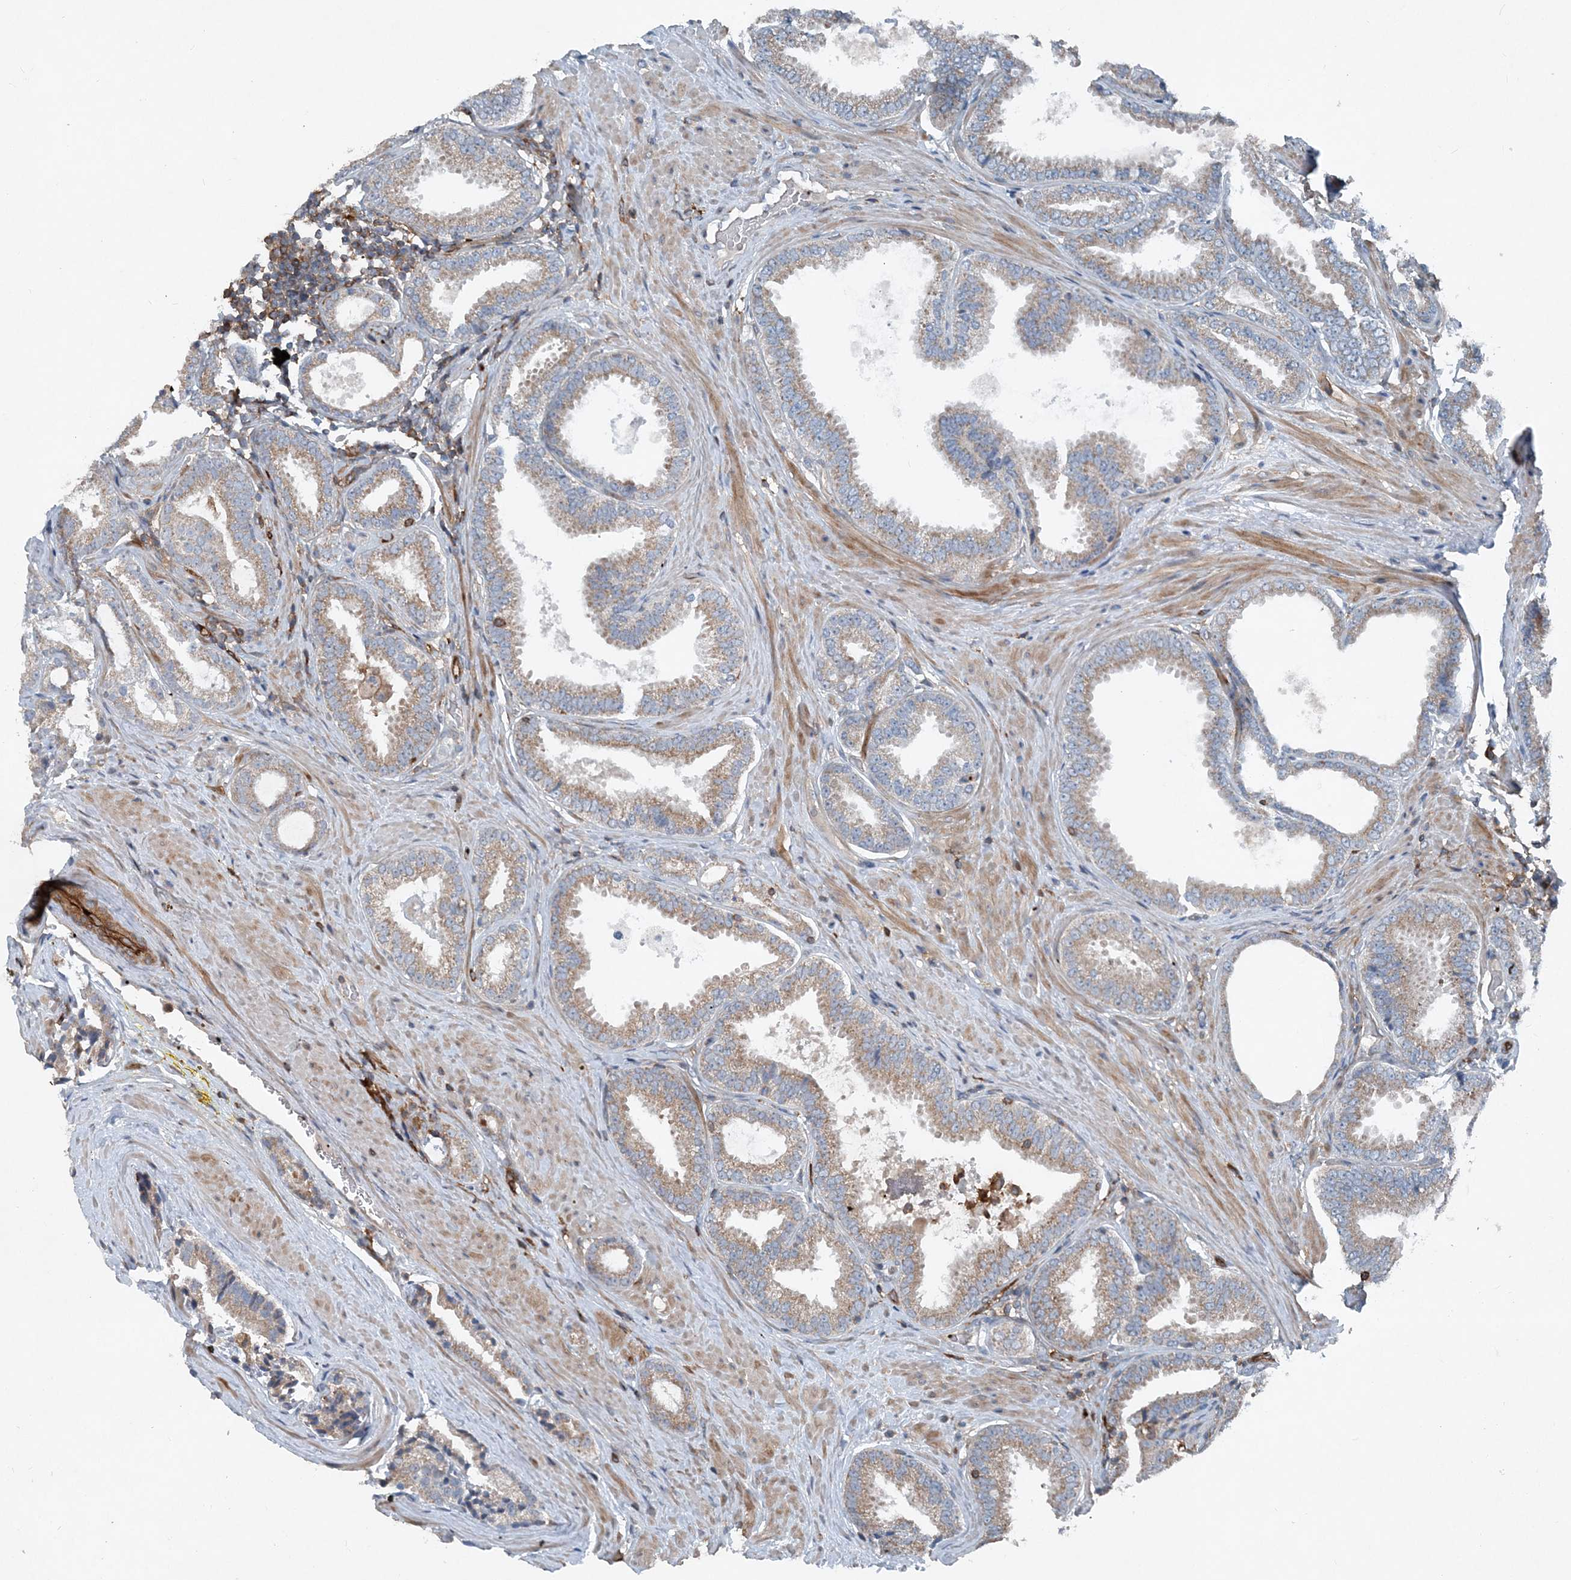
{"staining": {"intensity": "weak", "quantity": ">75%", "location": "cytoplasmic/membranous"}, "tissue": "prostate cancer", "cell_type": "Tumor cells", "image_type": "cancer", "snomed": [{"axis": "morphology", "description": "Adenocarcinoma, Low grade"}, {"axis": "topography", "description": "Prostate"}], "caption": "Immunohistochemistry (IHC) photomicrograph of prostate cancer (low-grade adenocarcinoma) stained for a protein (brown), which displays low levels of weak cytoplasmic/membranous staining in about >75% of tumor cells.", "gene": "DGUOK", "patient": {"sex": "male", "age": 71}}